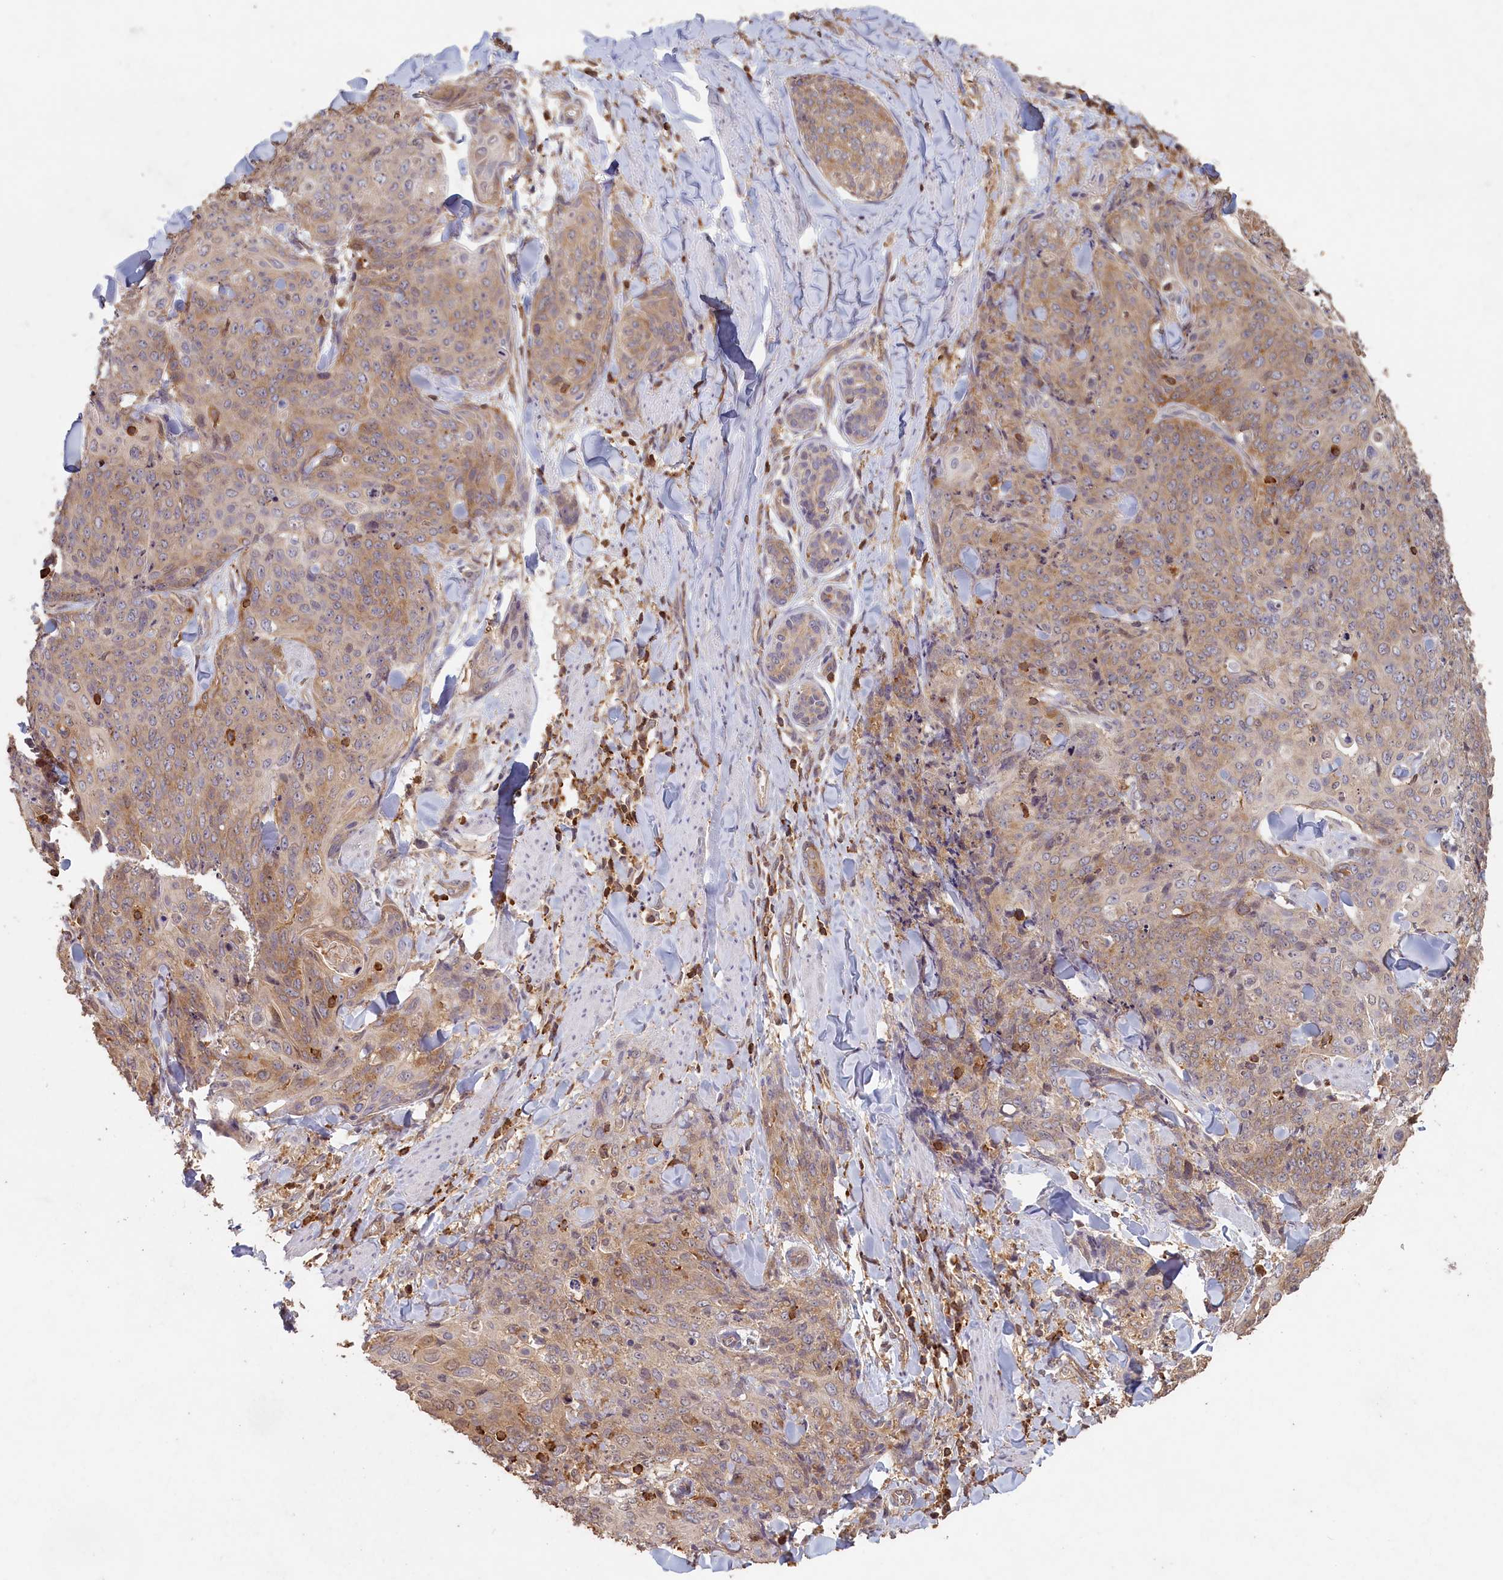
{"staining": {"intensity": "weak", "quantity": "25%-75%", "location": "cytoplasmic/membranous"}, "tissue": "skin cancer", "cell_type": "Tumor cells", "image_type": "cancer", "snomed": [{"axis": "morphology", "description": "Squamous cell carcinoma, NOS"}, {"axis": "topography", "description": "Skin"}, {"axis": "topography", "description": "Vulva"}], "caption": "Immunohistochemical staining of squamous cell carcinoma (skin) shows low levels of weak cytoplasmic/membranous positivity in approximately 25%-75% of tumor cells.", "gene": "MADD", "patient": {"sex": "female", "age": 85}}